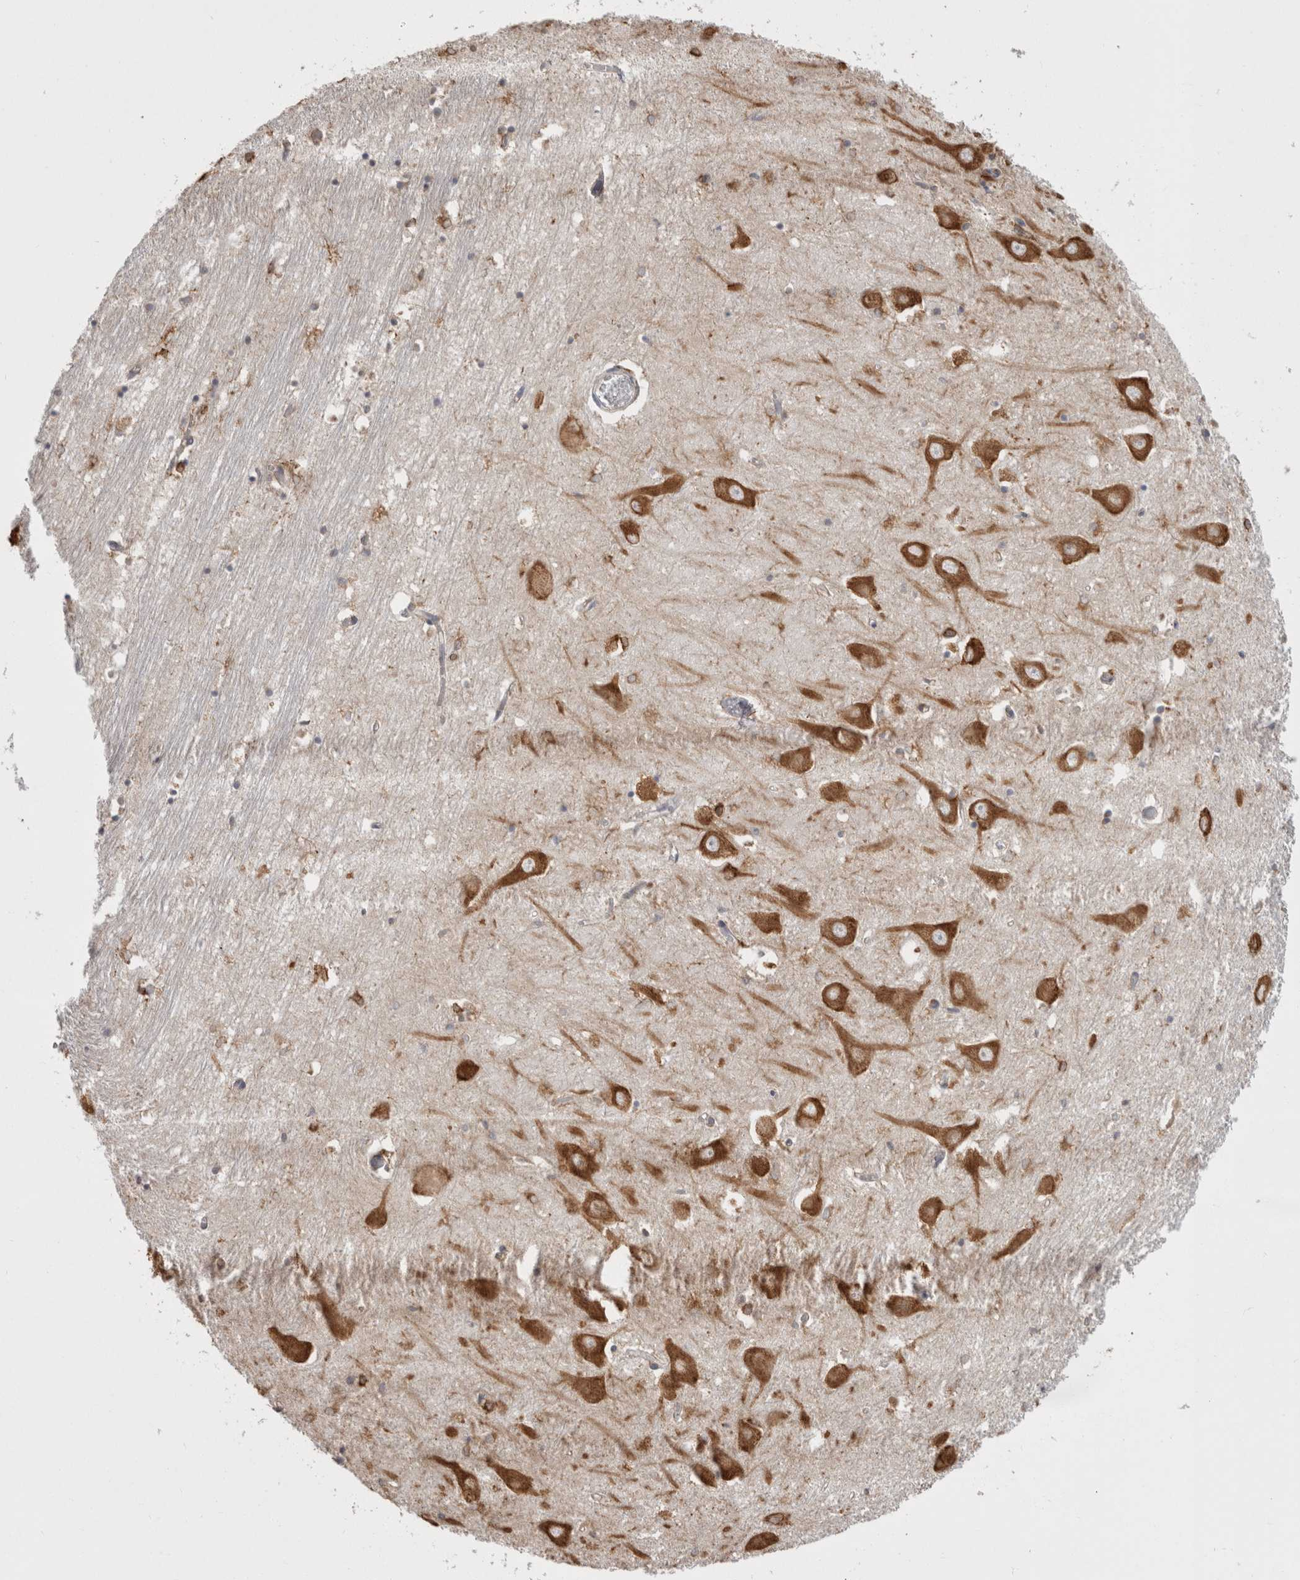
{"staining": {"intensity": "moderate", "quantity": "25%-75%", "location": "cytoplasmic/membranous"}, "tissue": "hippocampus", "cell_type": "Glial cells", "image_type": "normal", "snomed": [{"axis": "morphology", "description": "Normal tissue, NOS"}, {"axis": "topography", "description": "Hippocampus"}], "caption": "Protein analysis of normal hippocampus exhibits moderate cytoplasmic/membranous expression in about 25%-75% of glial cells. The staining was performed using DAB (3,3'-diaminobenzidine), with brown indicating positive protein expression. Nuclei are stained blue with hematoxylin.", "gene": "LRPAP1", "patient": {"sex": "male", "age": 70}}